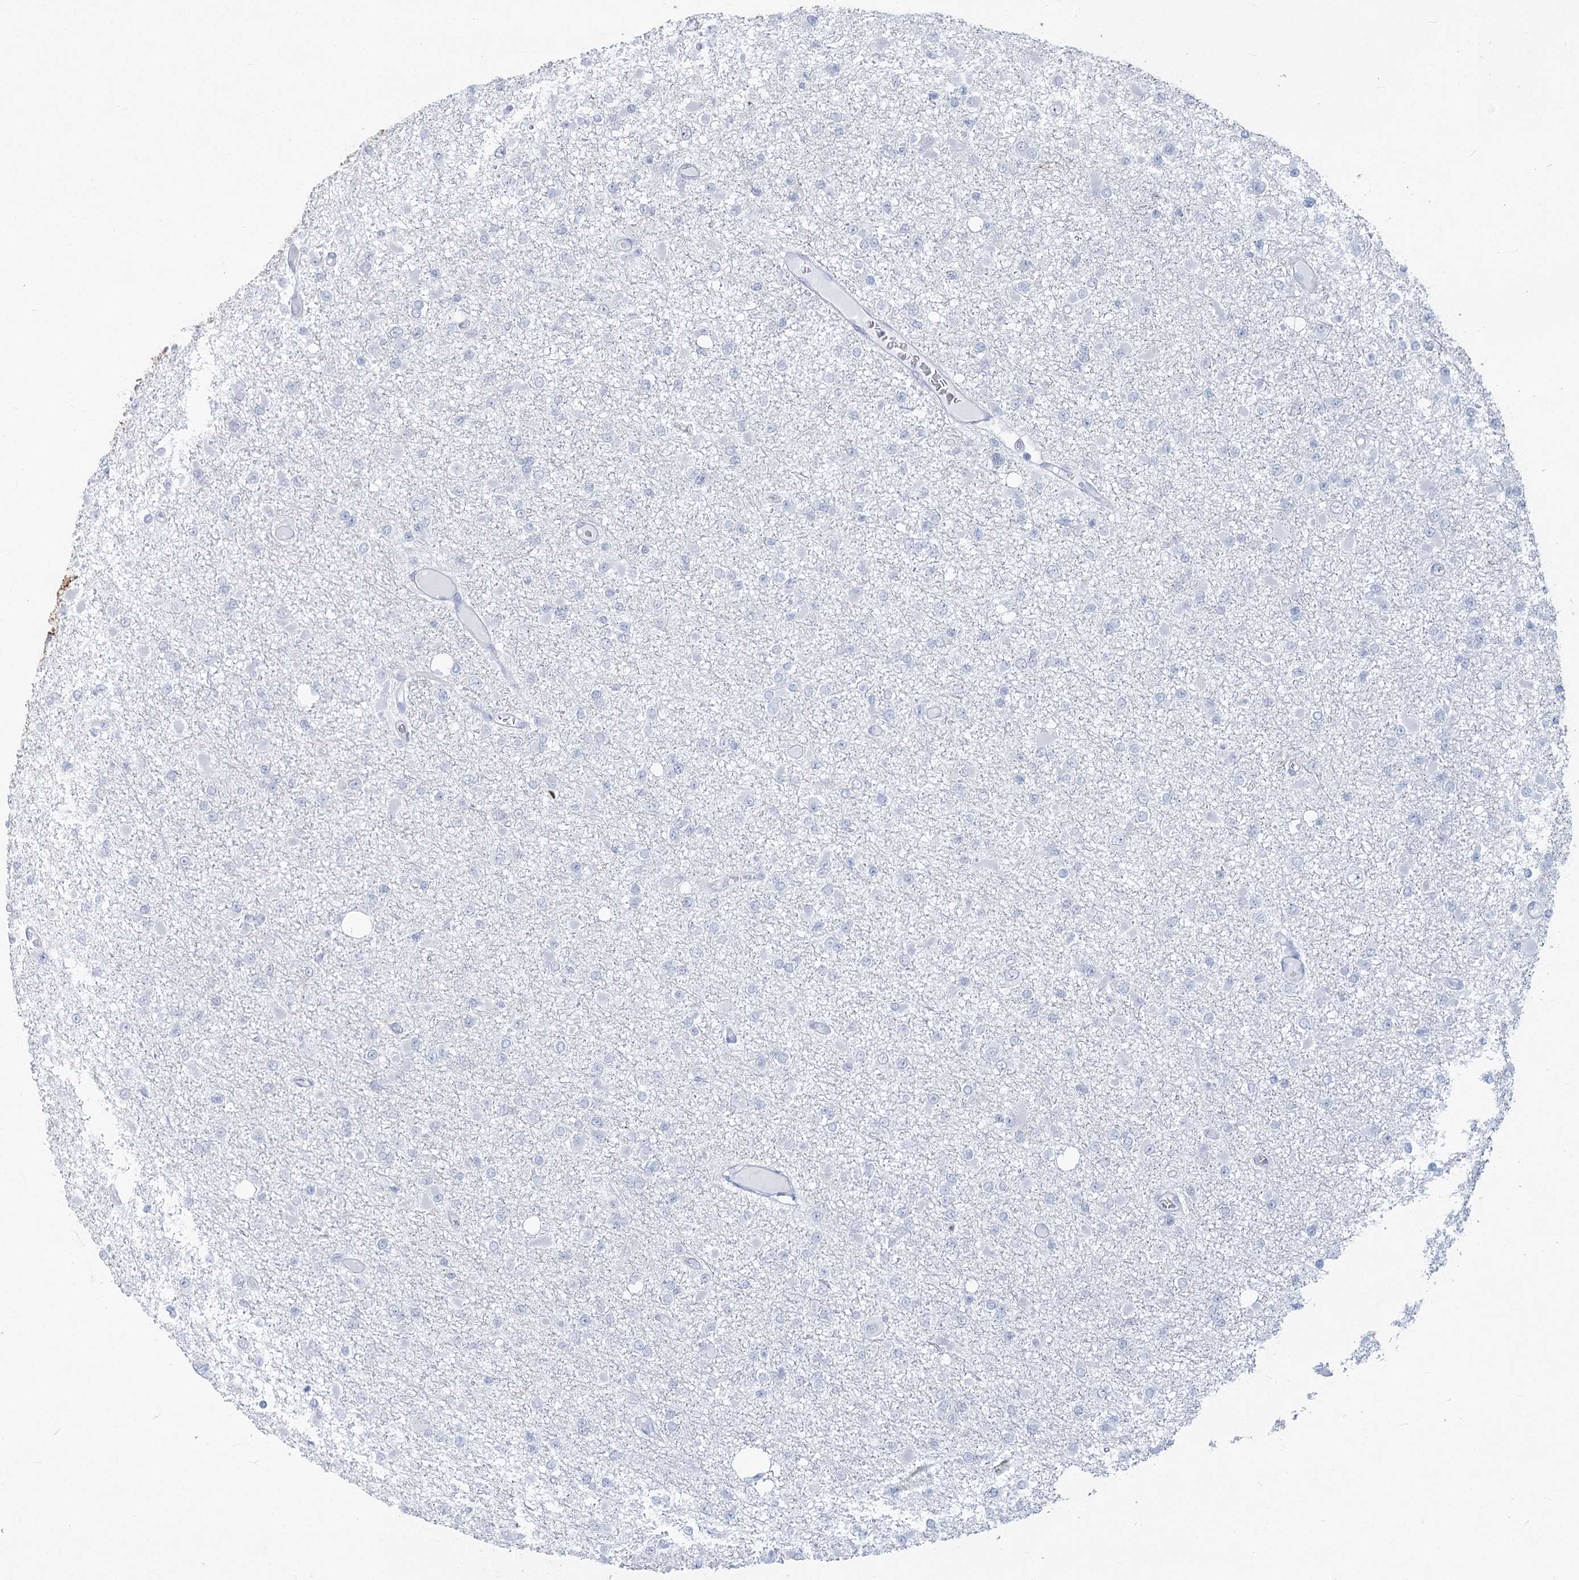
{"staining": {"intensity": "negative", "quantity": "none", "location": "none"}, "tissue": "glioma", "cell_type": "Tumor cells", "image_type": "cancer", "snomed": [{"axis": "morphology", "description": "Glioma, malignant, Low grade"}, {"axis": "topography", "description": "Brain"}], "caption": "High magnification brightfield microscopy of low-grade glioma (malignant) stained with DAB (3,3'-diaminobenzidine) (brown) and counterstained with hematoxylin (blue): tumor cells show no significant staining.", "gene": "ABITRAM", "patient": {"sex": "female", "age": 22}}